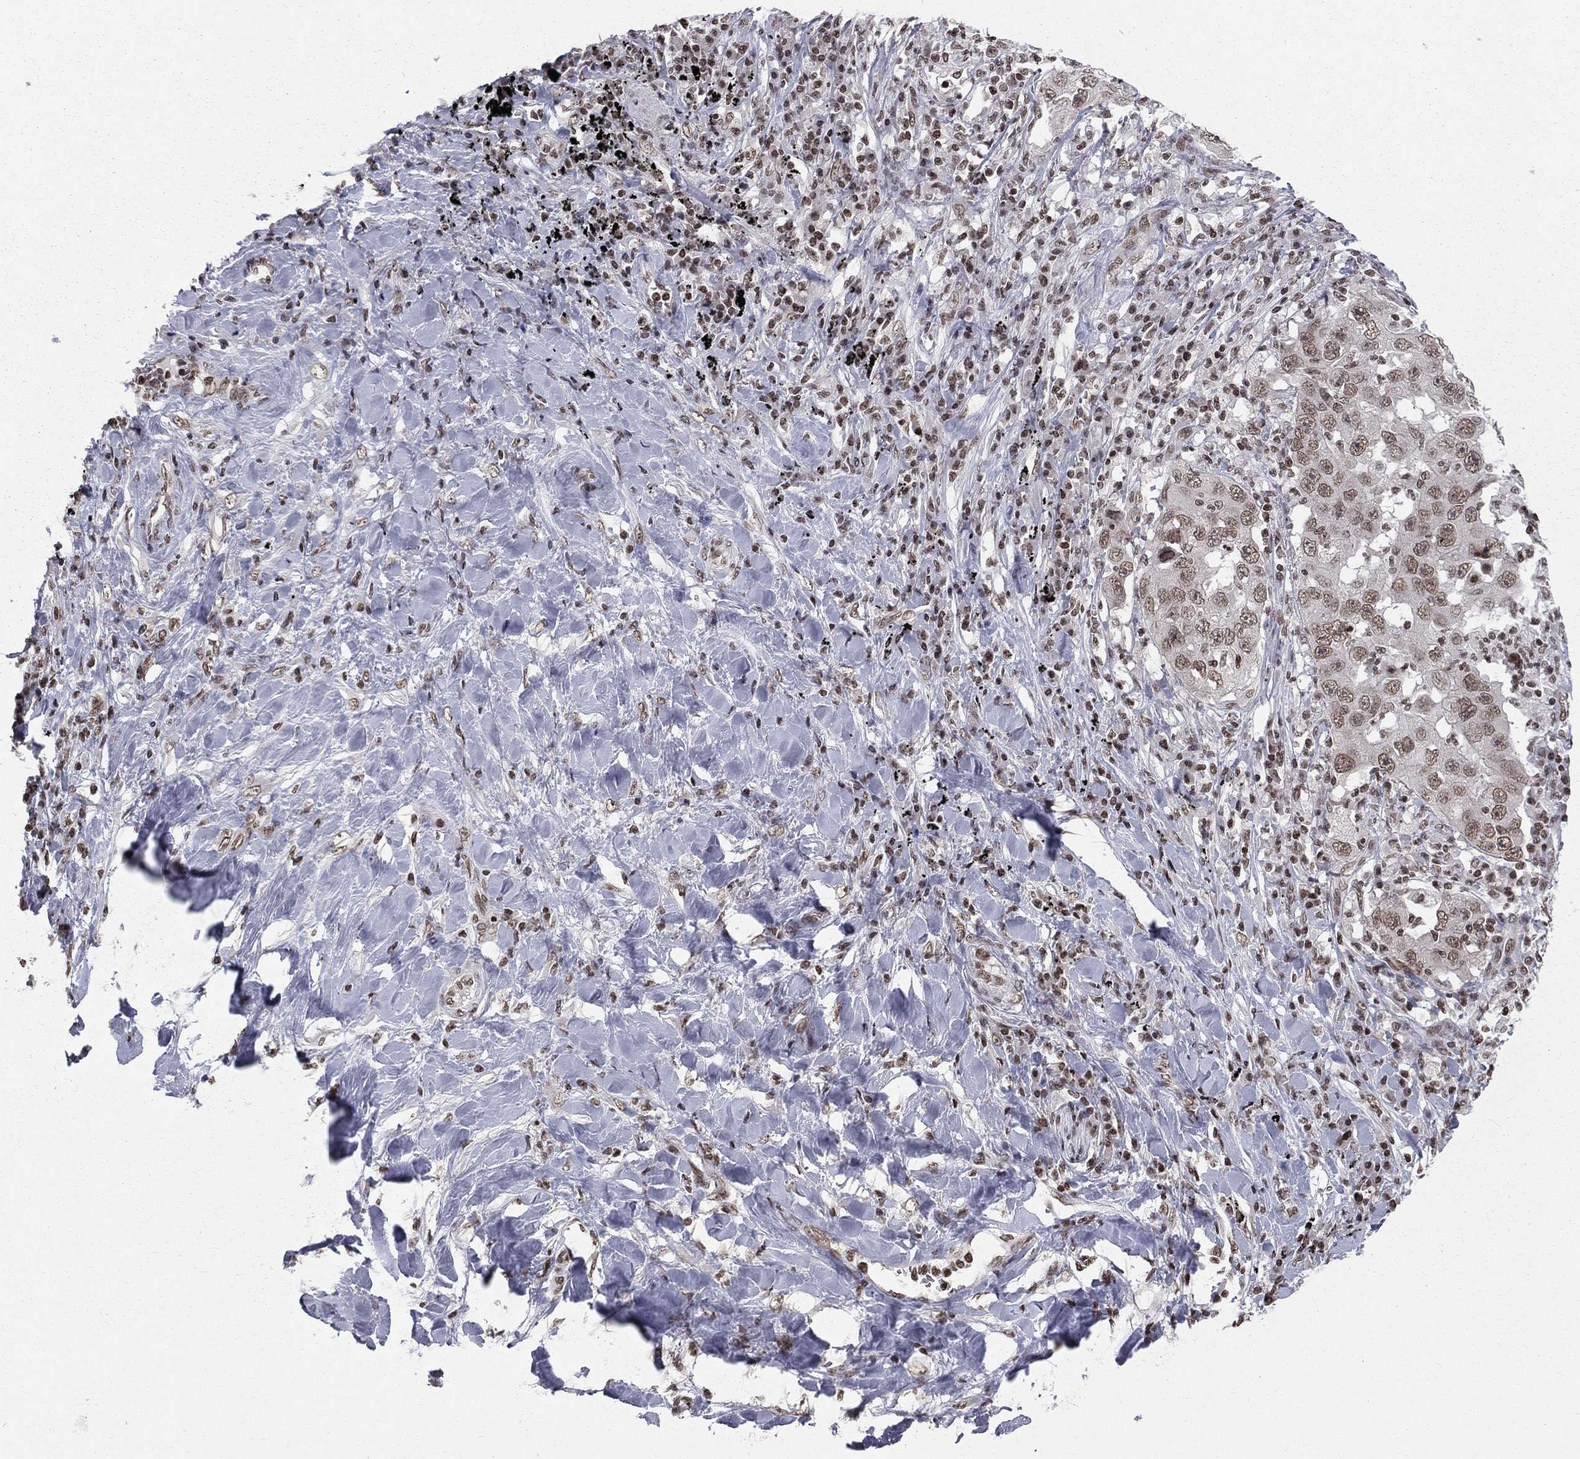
{"staining": {"intensity": "weak", "quantity": ">75%", "location": "nuclear"}, "tissue": "lung cancer", "cell_type": "Tumor cells", "image_type": "cancer", "snomed": [{"axis": "morphology", "description": "Adenocarcinoma, NOS"}, {"axis": "topography", "description": "Lung"}], "caption": "Adenocarcinoma (lung) stained with immunohistochemistry reveals weak nuclear positivity in approximately >75% of tumor cells.", "gene": "RFX7", "patient": {"sex": "male", "age": 73}}